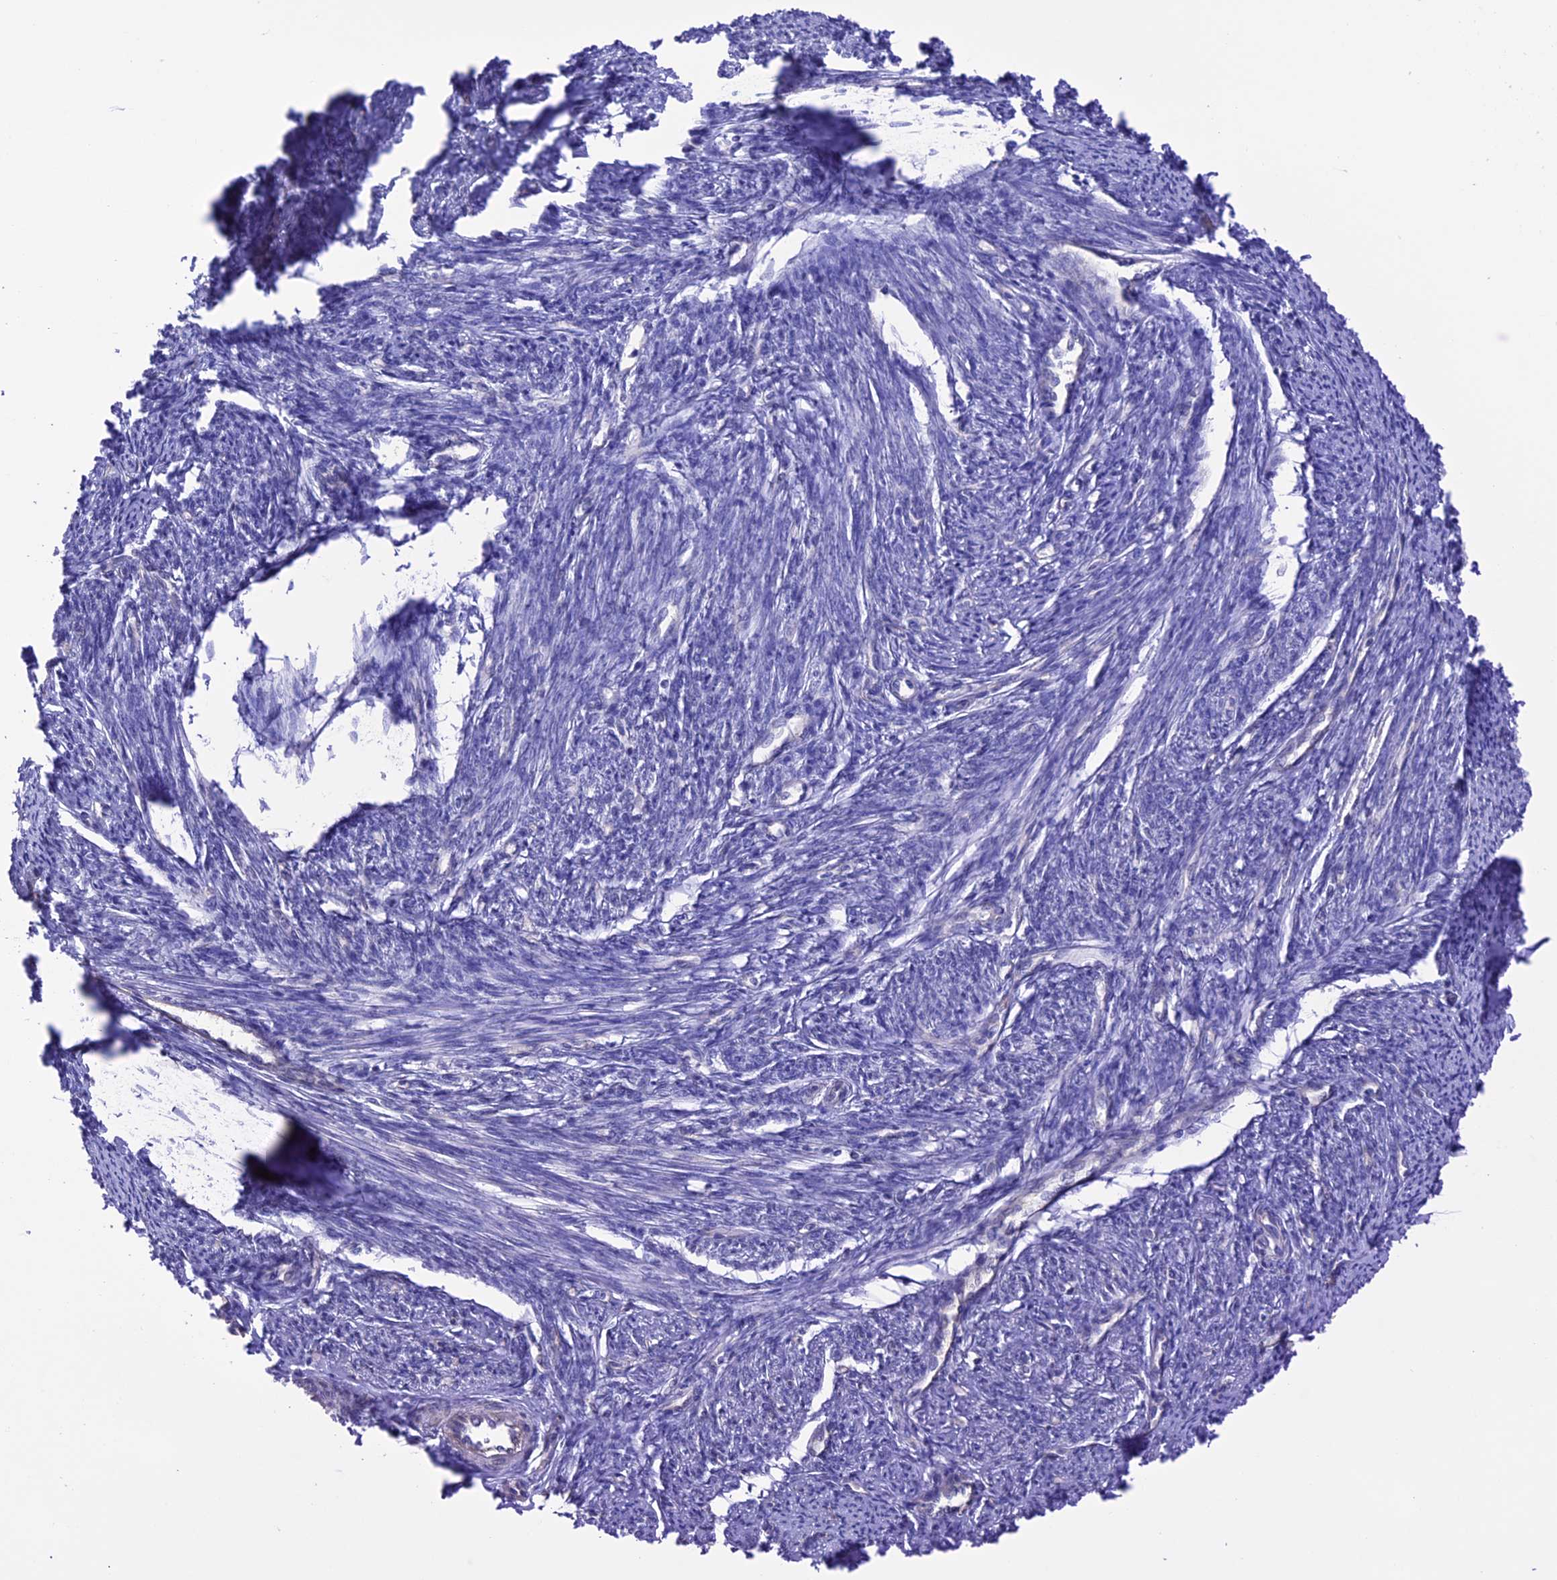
{"staining": {"intensity": "negative", "quantity": "none", "location": "none"}, "tissue": "smooth muscle", "cell_type": "Smooth muscle cells", "image_type": "normal", "snomed": [{"axis": "morphology", "description": "Normal tissue, NOS"}, {"axis": "topography", "description": "Smooth muscle"}, {"axis": "topography", "description": "Uterus"}], "caption": "Immunohistochemical staining of unremarkable smooth muscle shows no significant expression in smooth muscle cells. (Immunohistochemistry (ihc), brightfield microscopy, high magnification).", "gene": "SLC1A6", "patient": {"sex": "female", "age": 59}}